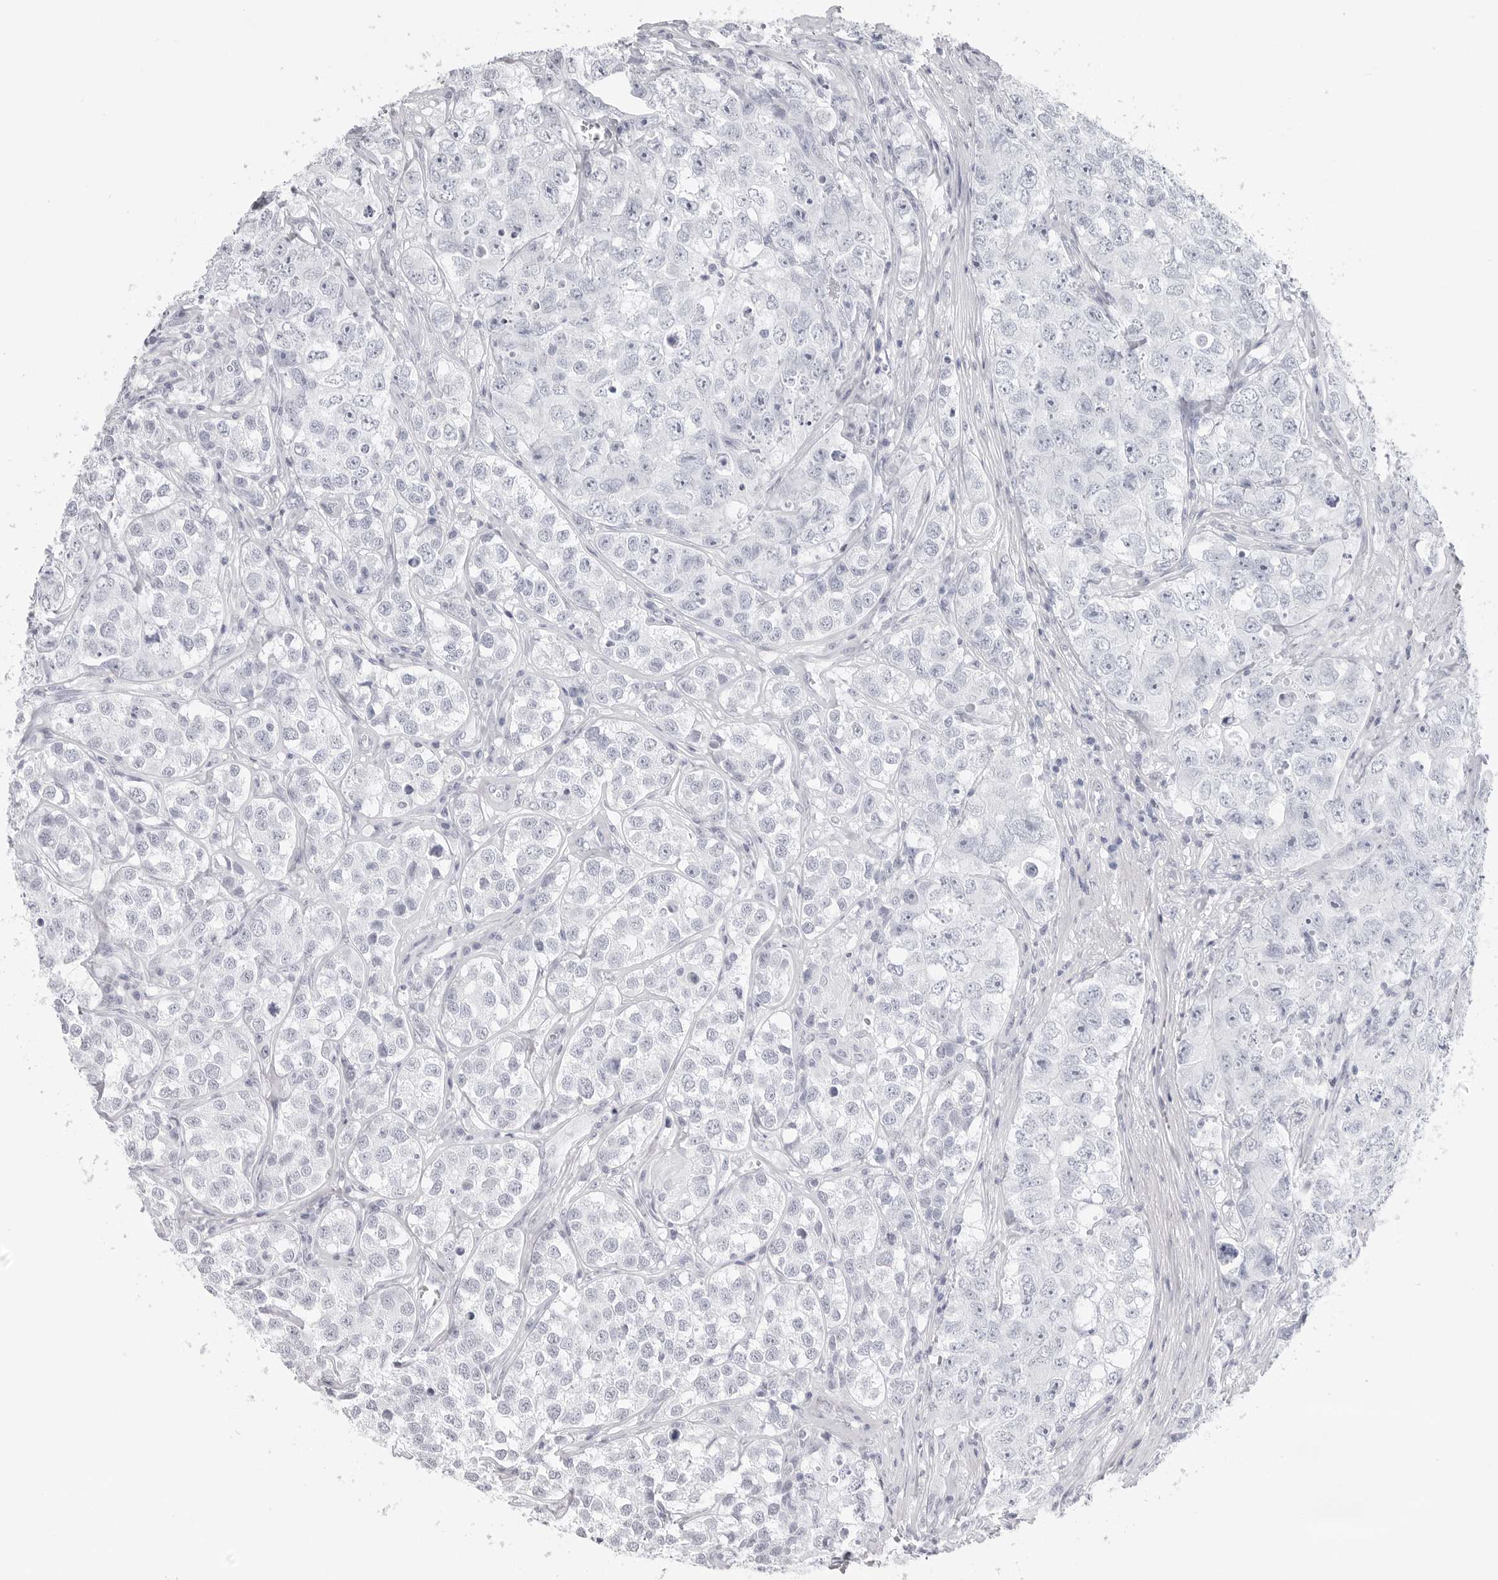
{"staining": {"intensity": "negative", "quantity": "none", "location": "none"}, "tissue": "testis cancer", "cell_type": "Tumor cells", "image_type": "cancer", "snomed": [{"axis": "morphology", "description": "Seminoma, NOS"}, {"axis": "morphology", "description": "Carcinoma, Embryonal, NOS"}, {"axis": "topography", "description": "Testis"}], "caption": "An immunohistochemistry (IHC) image of seminoma (testis) is shown. There is no staining in tumor cells of seminoma (testis).", "gene": "CST2", "patient": {"sex": "male", "age": 43}}